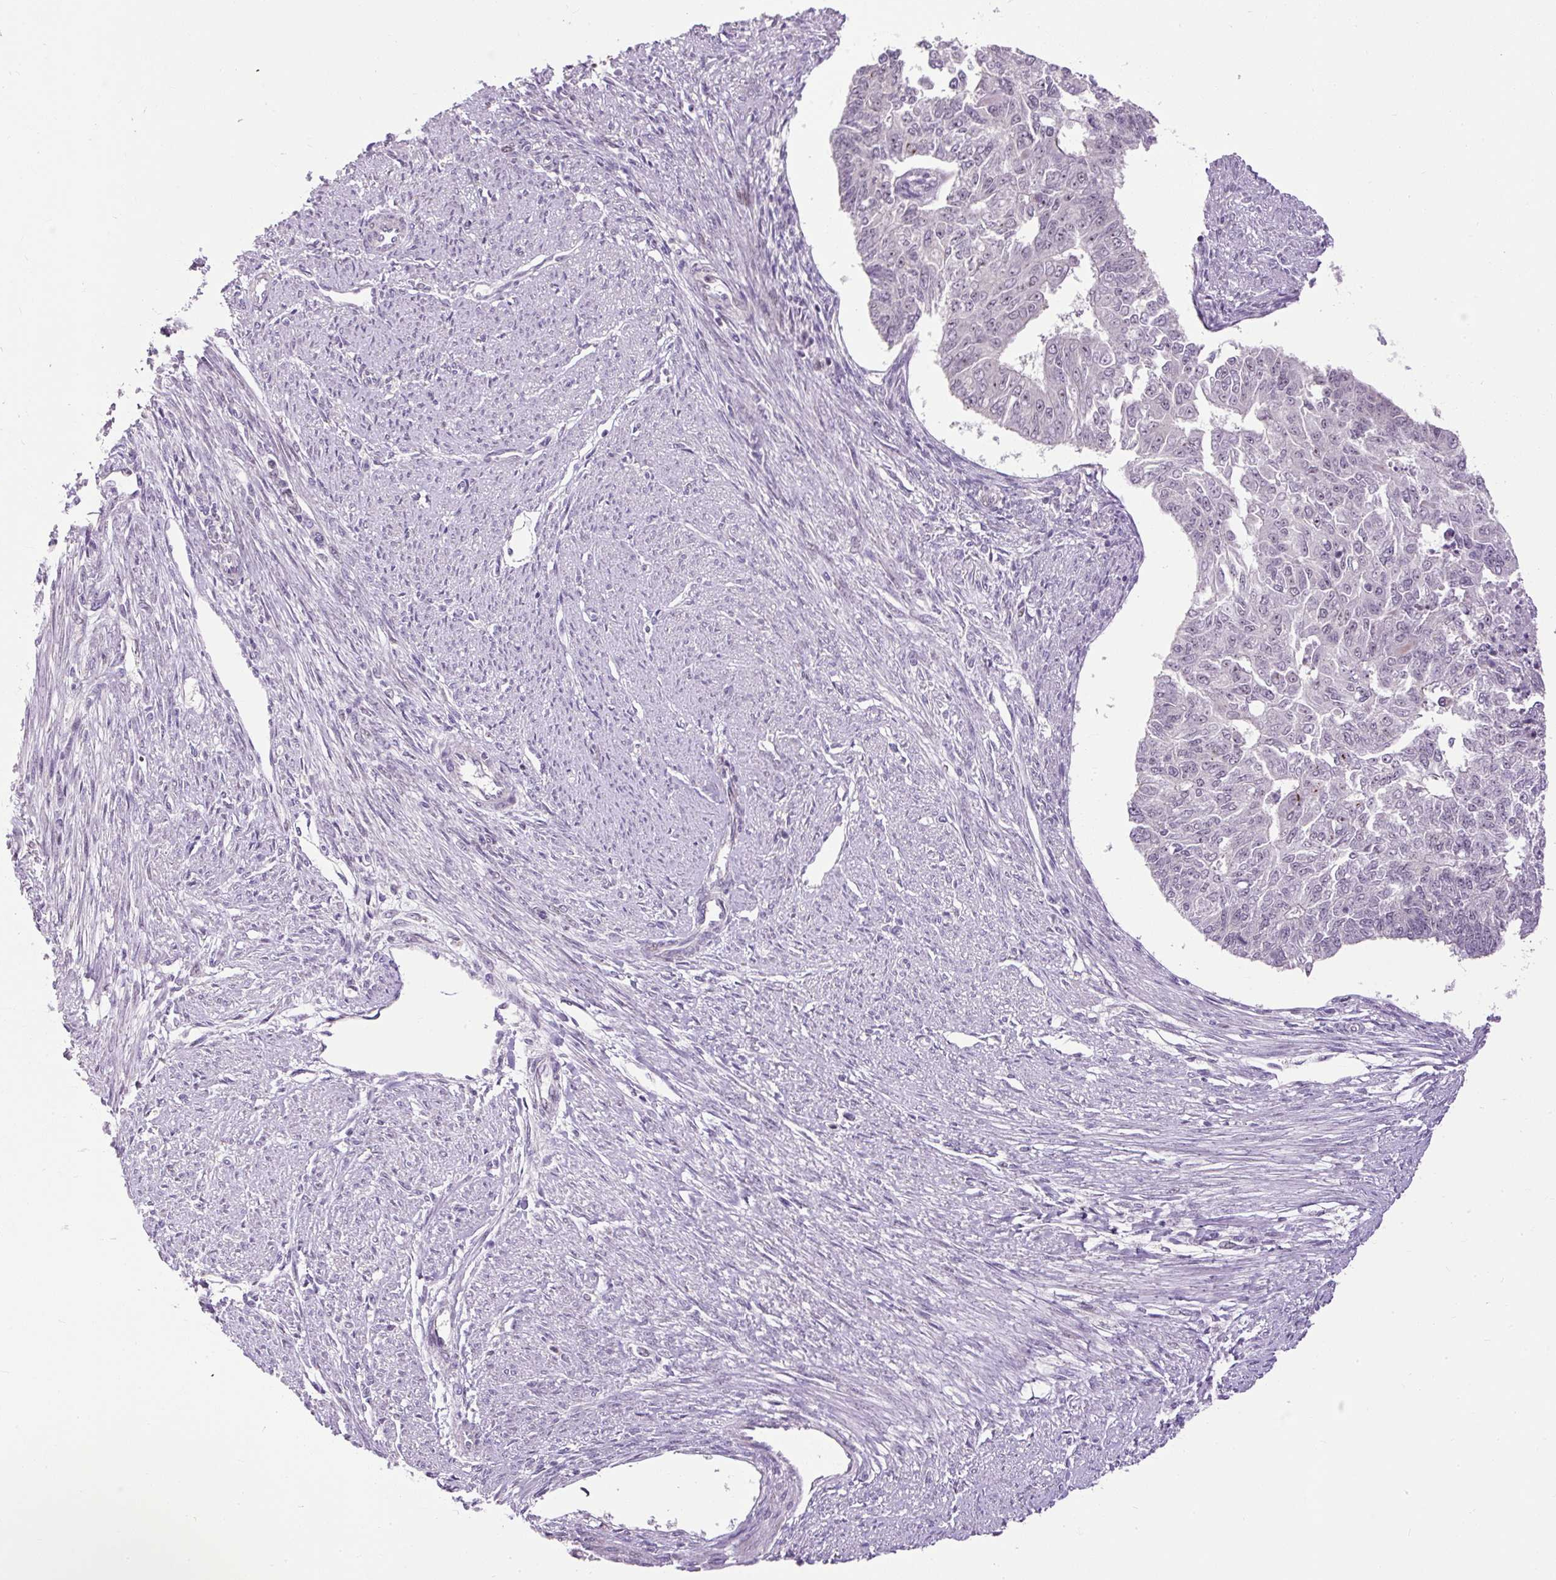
{"staining": {"intensity": "moderate", "quantity": "<25%", "location": "nuclear"}, "tissue": "endometrial cancer", "cell_type": "Tumor cells", "image_type": "cancer", "snomed": [{"axis": "morphology", "description": "Adenocarcinoma, NOS"}, {"axis": "topography", "description": "Endometrium"}], "caption": "Brown immunohistochemical staining in human endometrial adenocarcinoma exhibits moderate nuclear expression in approximately <25% of tumor cells.", "gene": "ARHGEF18", "patient": {"sex": "female", "age": 32}}